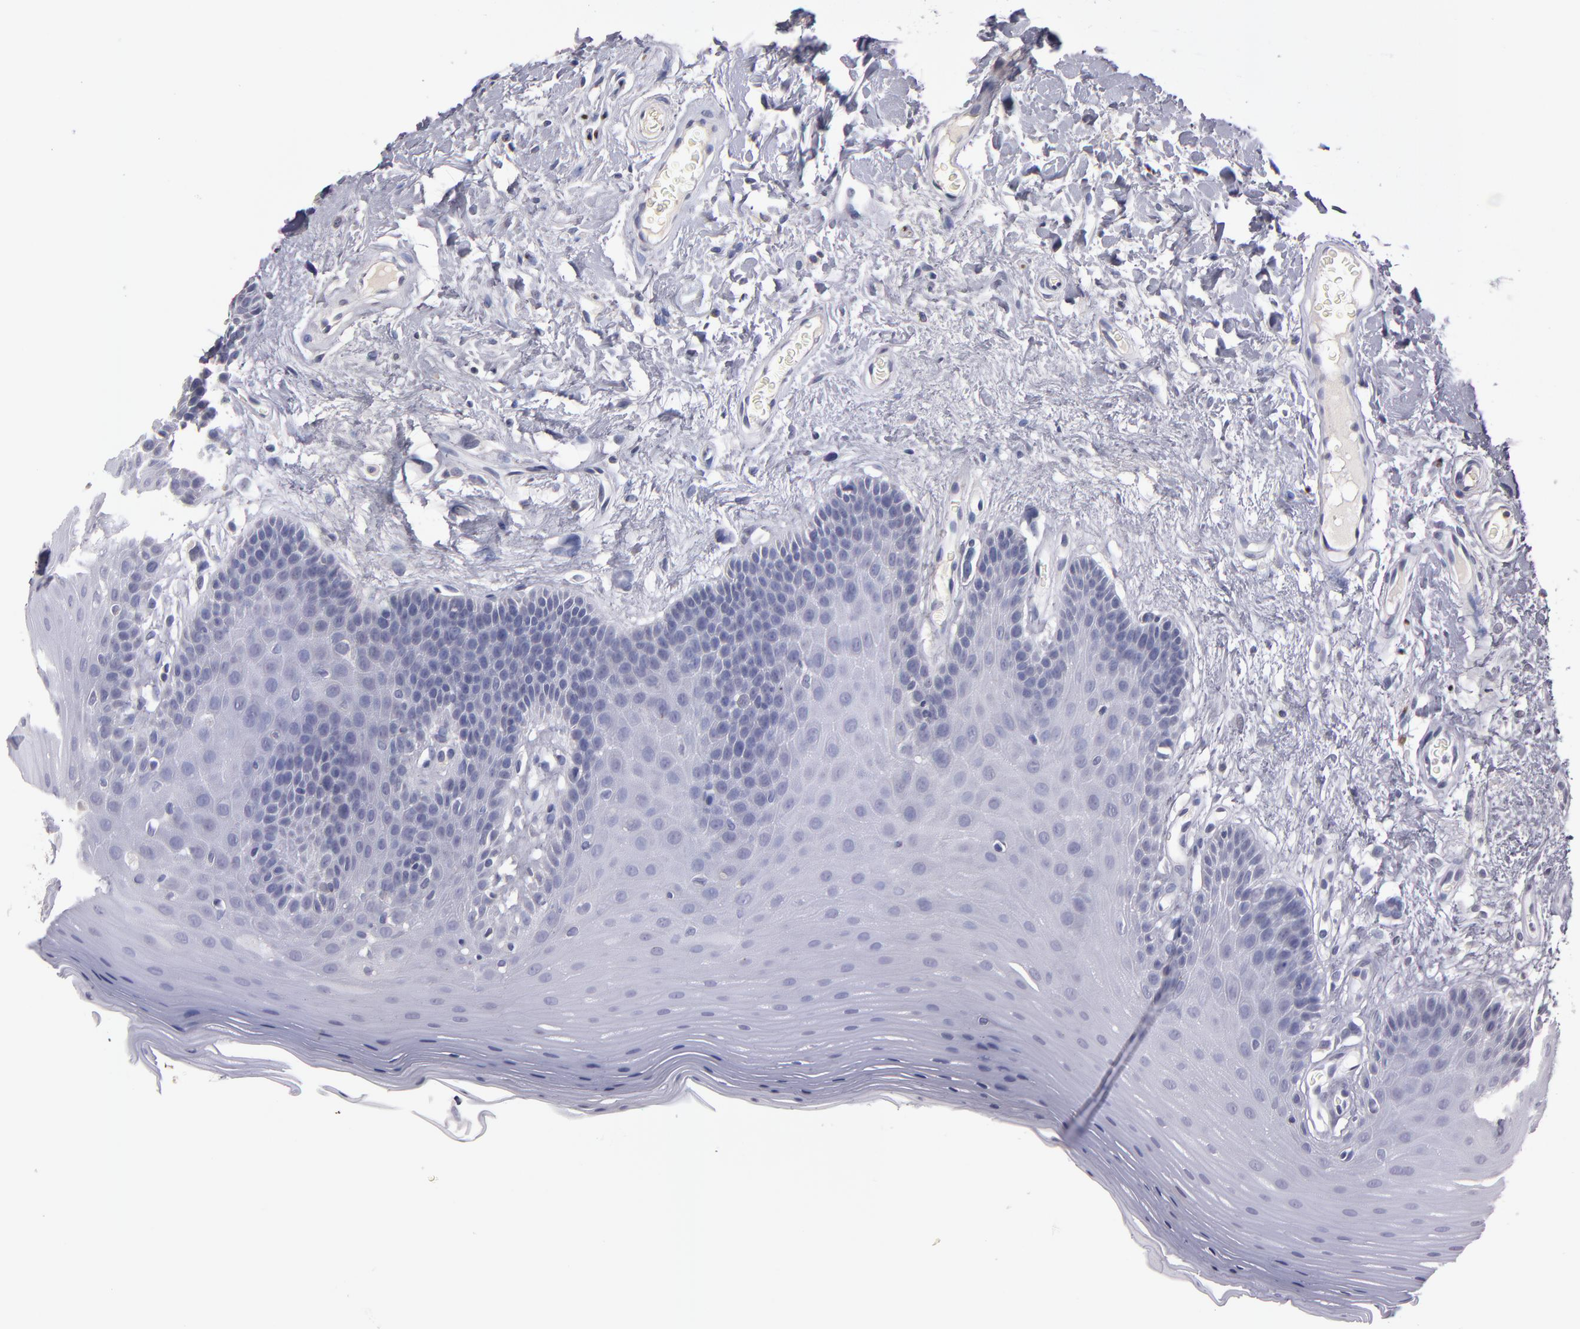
{"staining": {"intensity": "negative", "quantity": "none", "location": "none"}, "tissue": "oral mucosa", "cell_type": "Squamous epithelial cells", "image_type": "normal", "snomed": [{"axis": "morphology", "description": "Normal tissue, NOS"}, {"axis": "morphology", "description": "Squamous cell carcinoma, NOS"}, {"axis": "topography", "description": "Skeletal muscle"}, {"axis": "topography", "description": "Oral tissue"}, {"axis": "topography", "description": "Head-Neck"}], "caption": "The immunohistochemistry (IHC) photomicrograph has no significant positivity in squamous epithelial cells of oral mucosa. (Immunohistochemistry, brightfield microscopy, high magnification).", "gene": "SOX10", "patient": {"sex": "male", "age": 71}}